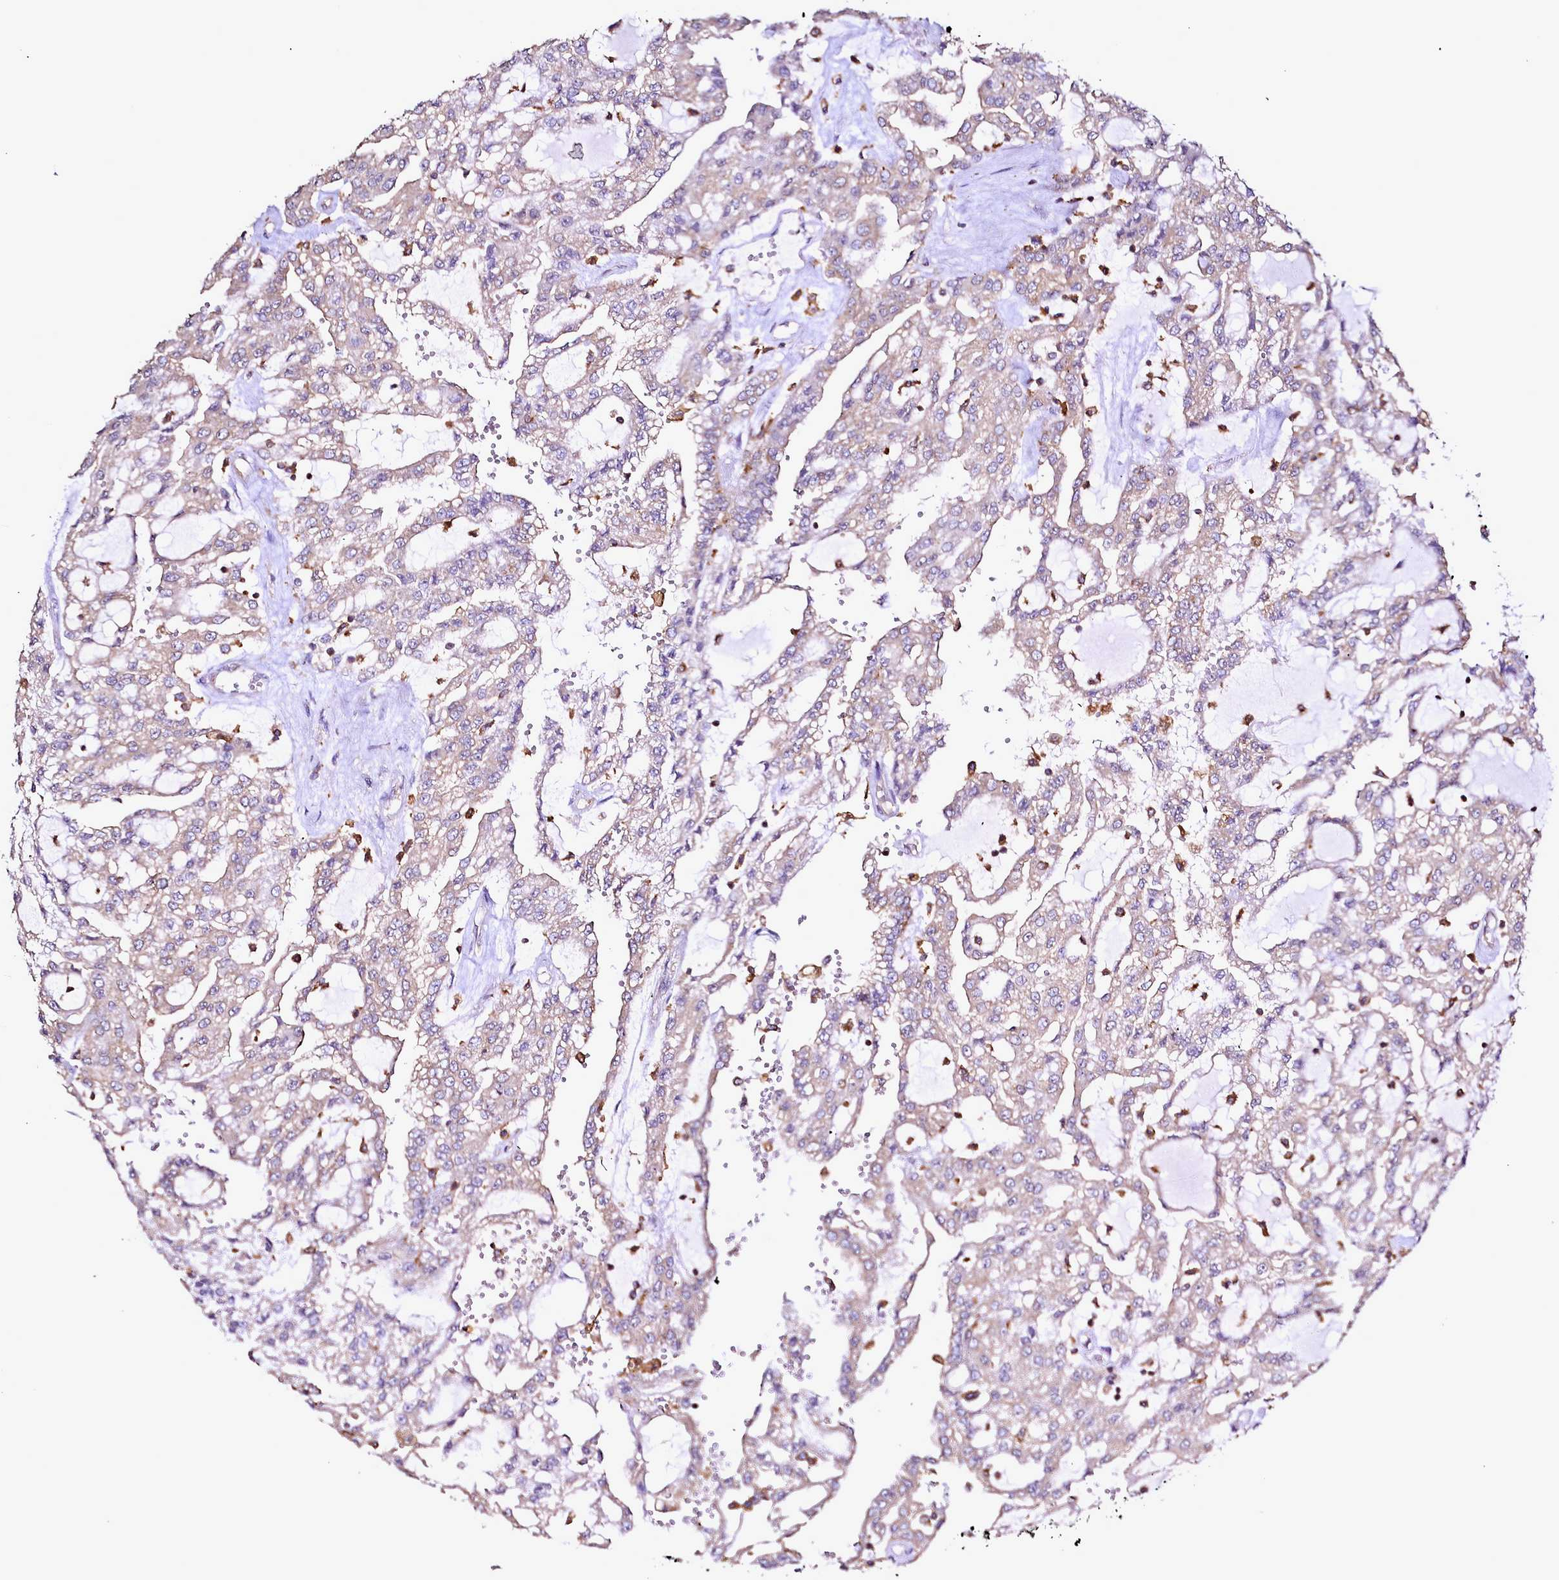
{"staining": {"intensity": "weak", "quantity": "25%-75%", "location": "cytoplasmic/membranous"}, "tissue": "renal cancer", "cell_type": "Tumor cells", "image_type": "cancer", "snomed": [{"axis": "morphology", "description": "Adenocarcinoma, NOS"}, {"axis": "topography", "description": "Kidney"}], "caption": "There is low levels of weak cytoplasmic/membranous expression in tumor cells of renal cancer (adenocarcinoma), as demonstrated by immunohistochemical staining (brown color).", "gene": "NCKAP1L", "patient": {"sex": "male", "age": 63}}